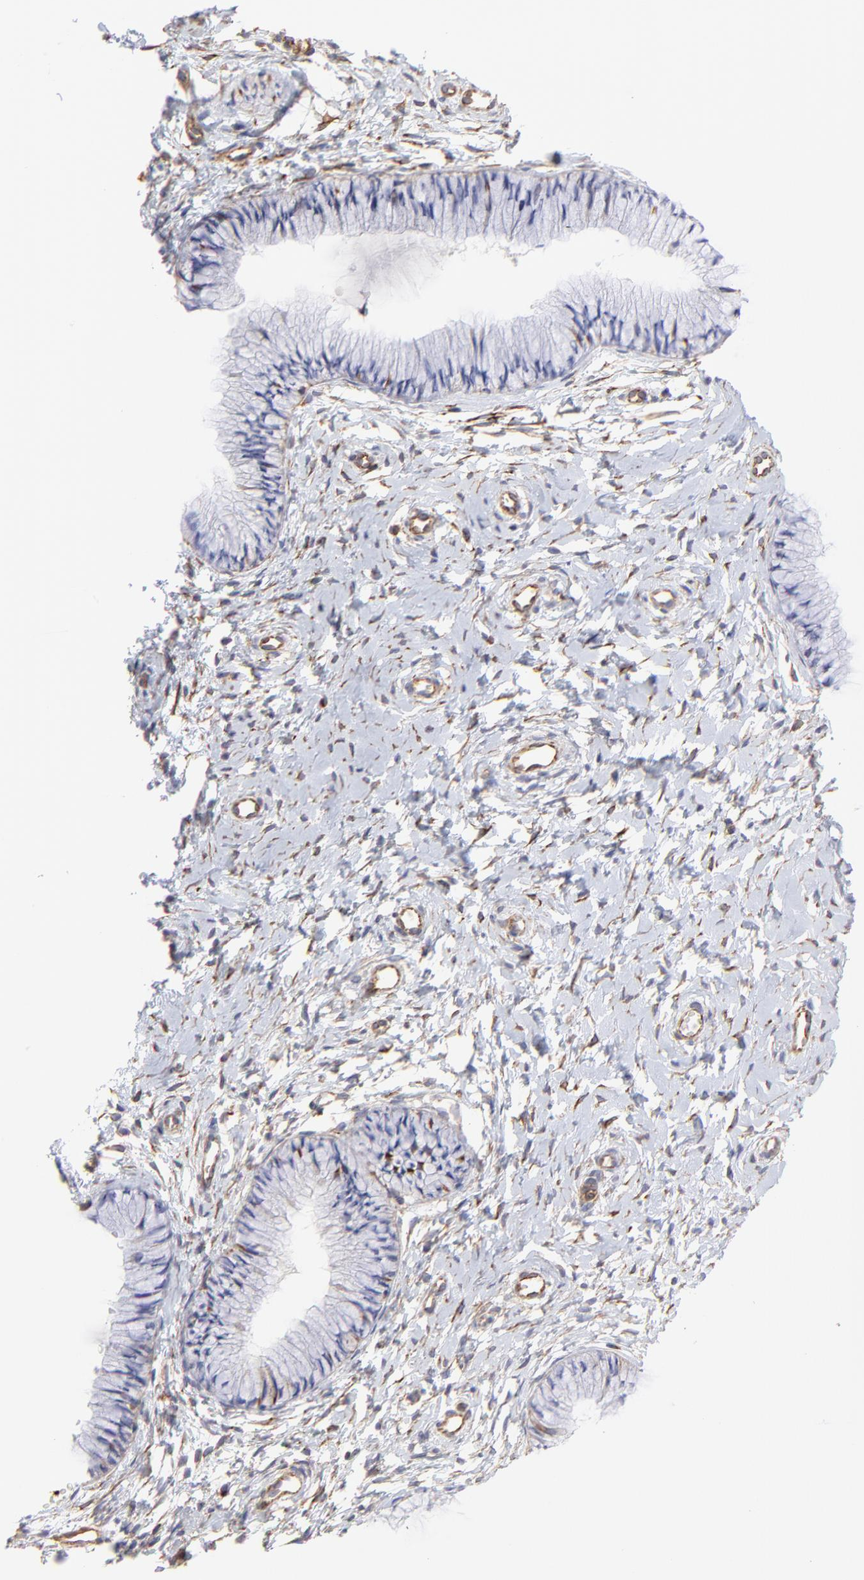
{"staining": {"intensity": "negative", "quantity": "none", "location": "none"}, "tissue": "cervix", "cell_type": "Glandular cells", "image_type": "normal", "snomed": [{"axis": "morphology", "description": "Normal tissue, NOS"}, {"axis": "topography", "description": "Cervix"}], "caption": "DAB (3,3'-diaminobenzidine) immunohistochemical staining of unremarkable human cervix demonstrates no significant positivity in glandular cells. (Immunohistochemistry (ihc), brightfield microscopy, high magnification).", "gene": "COX8C", "patient": {"sex": "female", "age": 46}}